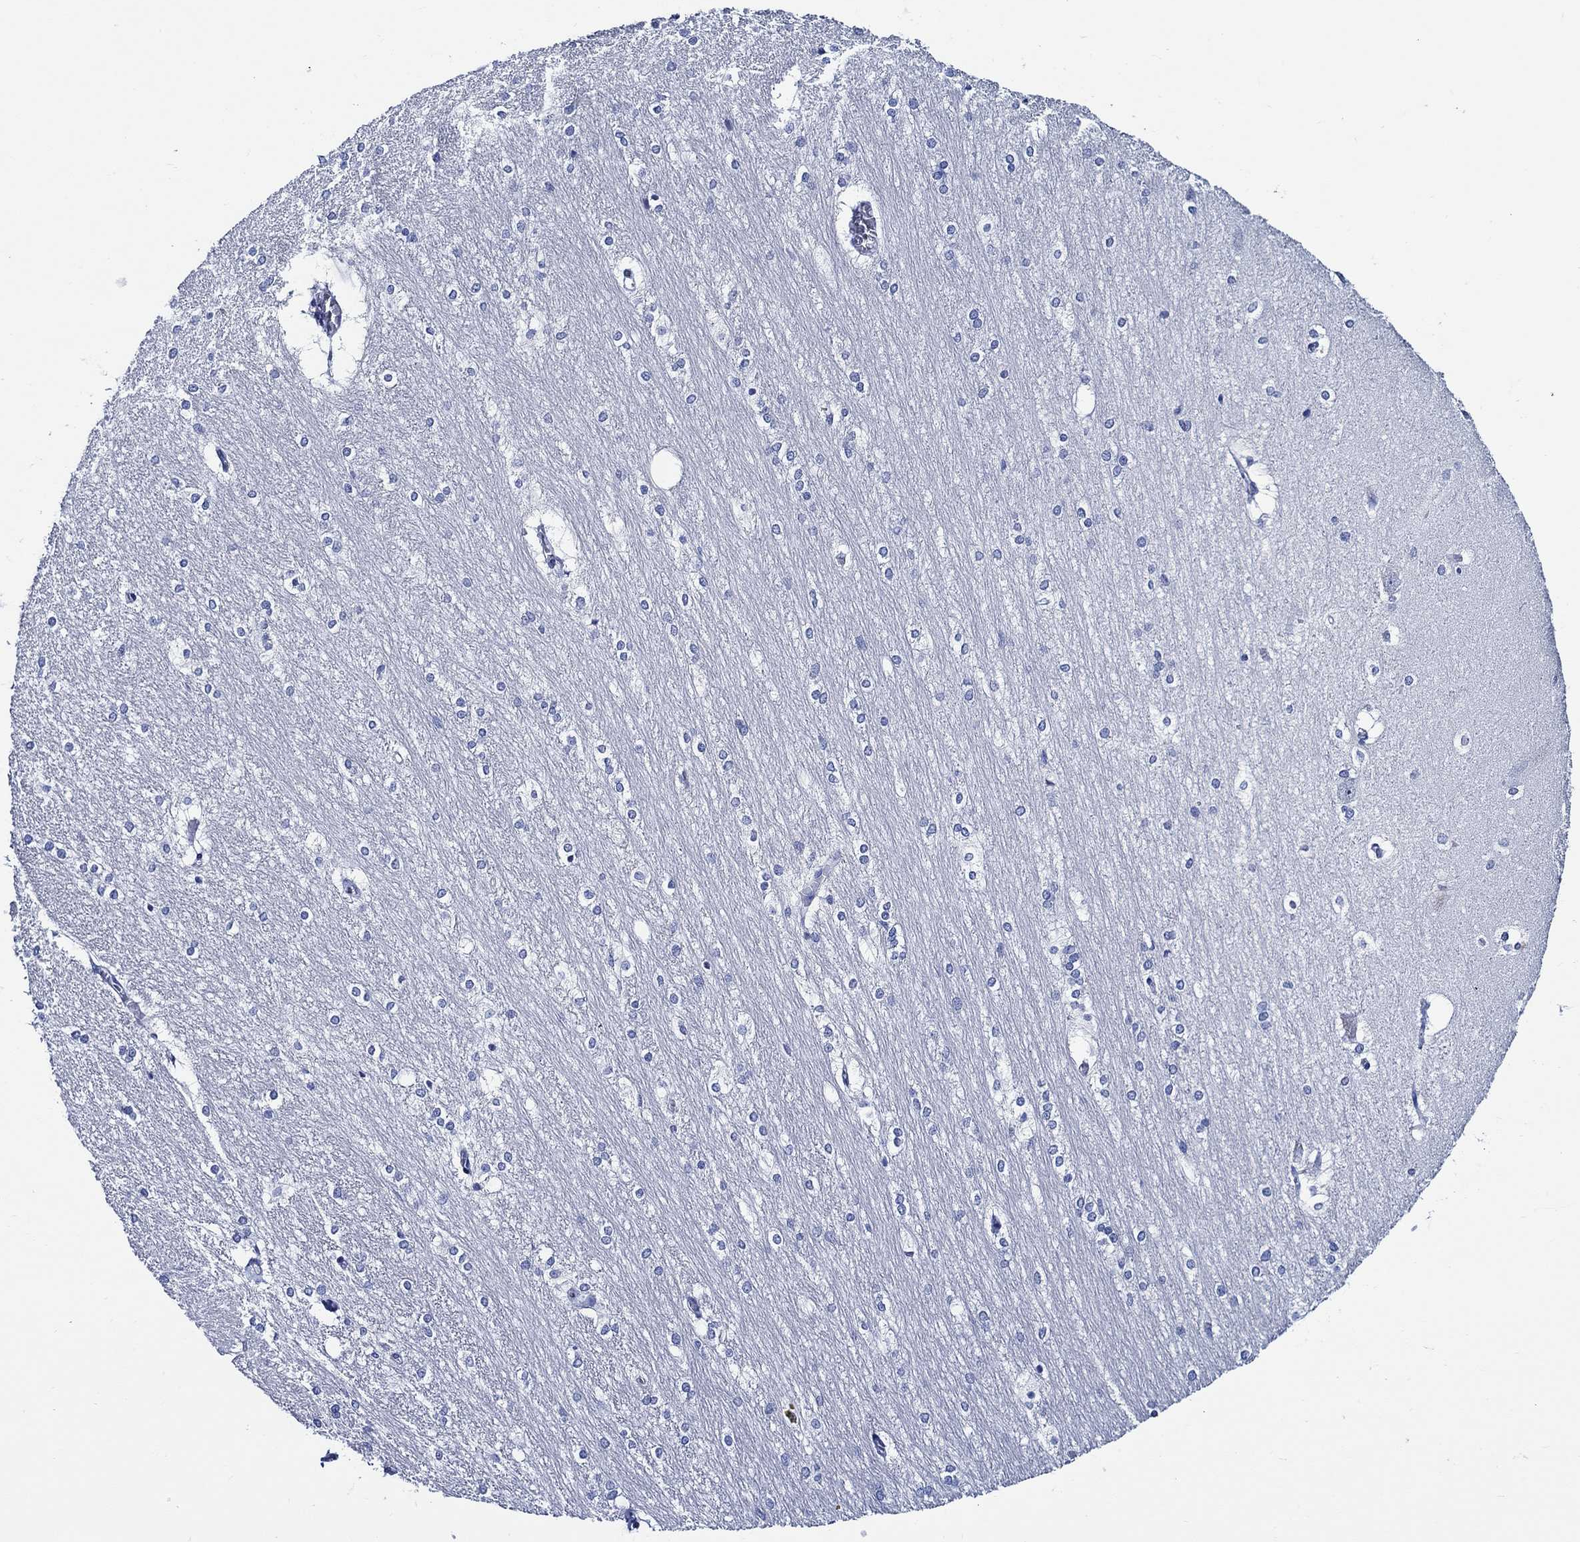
{"staining": {"intensity": "negative", "quantity": "none", "location": "none"}, "tissue": "hippocampus", "cell_type": "Glial cells", "image_type": "normal", "snomed": [{"axis": "morphology", "description": "Normal tissue, NOS"}, {"axis": "topography", "description": "Cerebral cortex"}, {"axis": "topography", "description": "Hippocampus"}], "caption": "The histopathology image reveals no significant expression in glial cells of hippocampus.", "gene": "WDR62", "patient": {"sex": "female", "age": 19}}